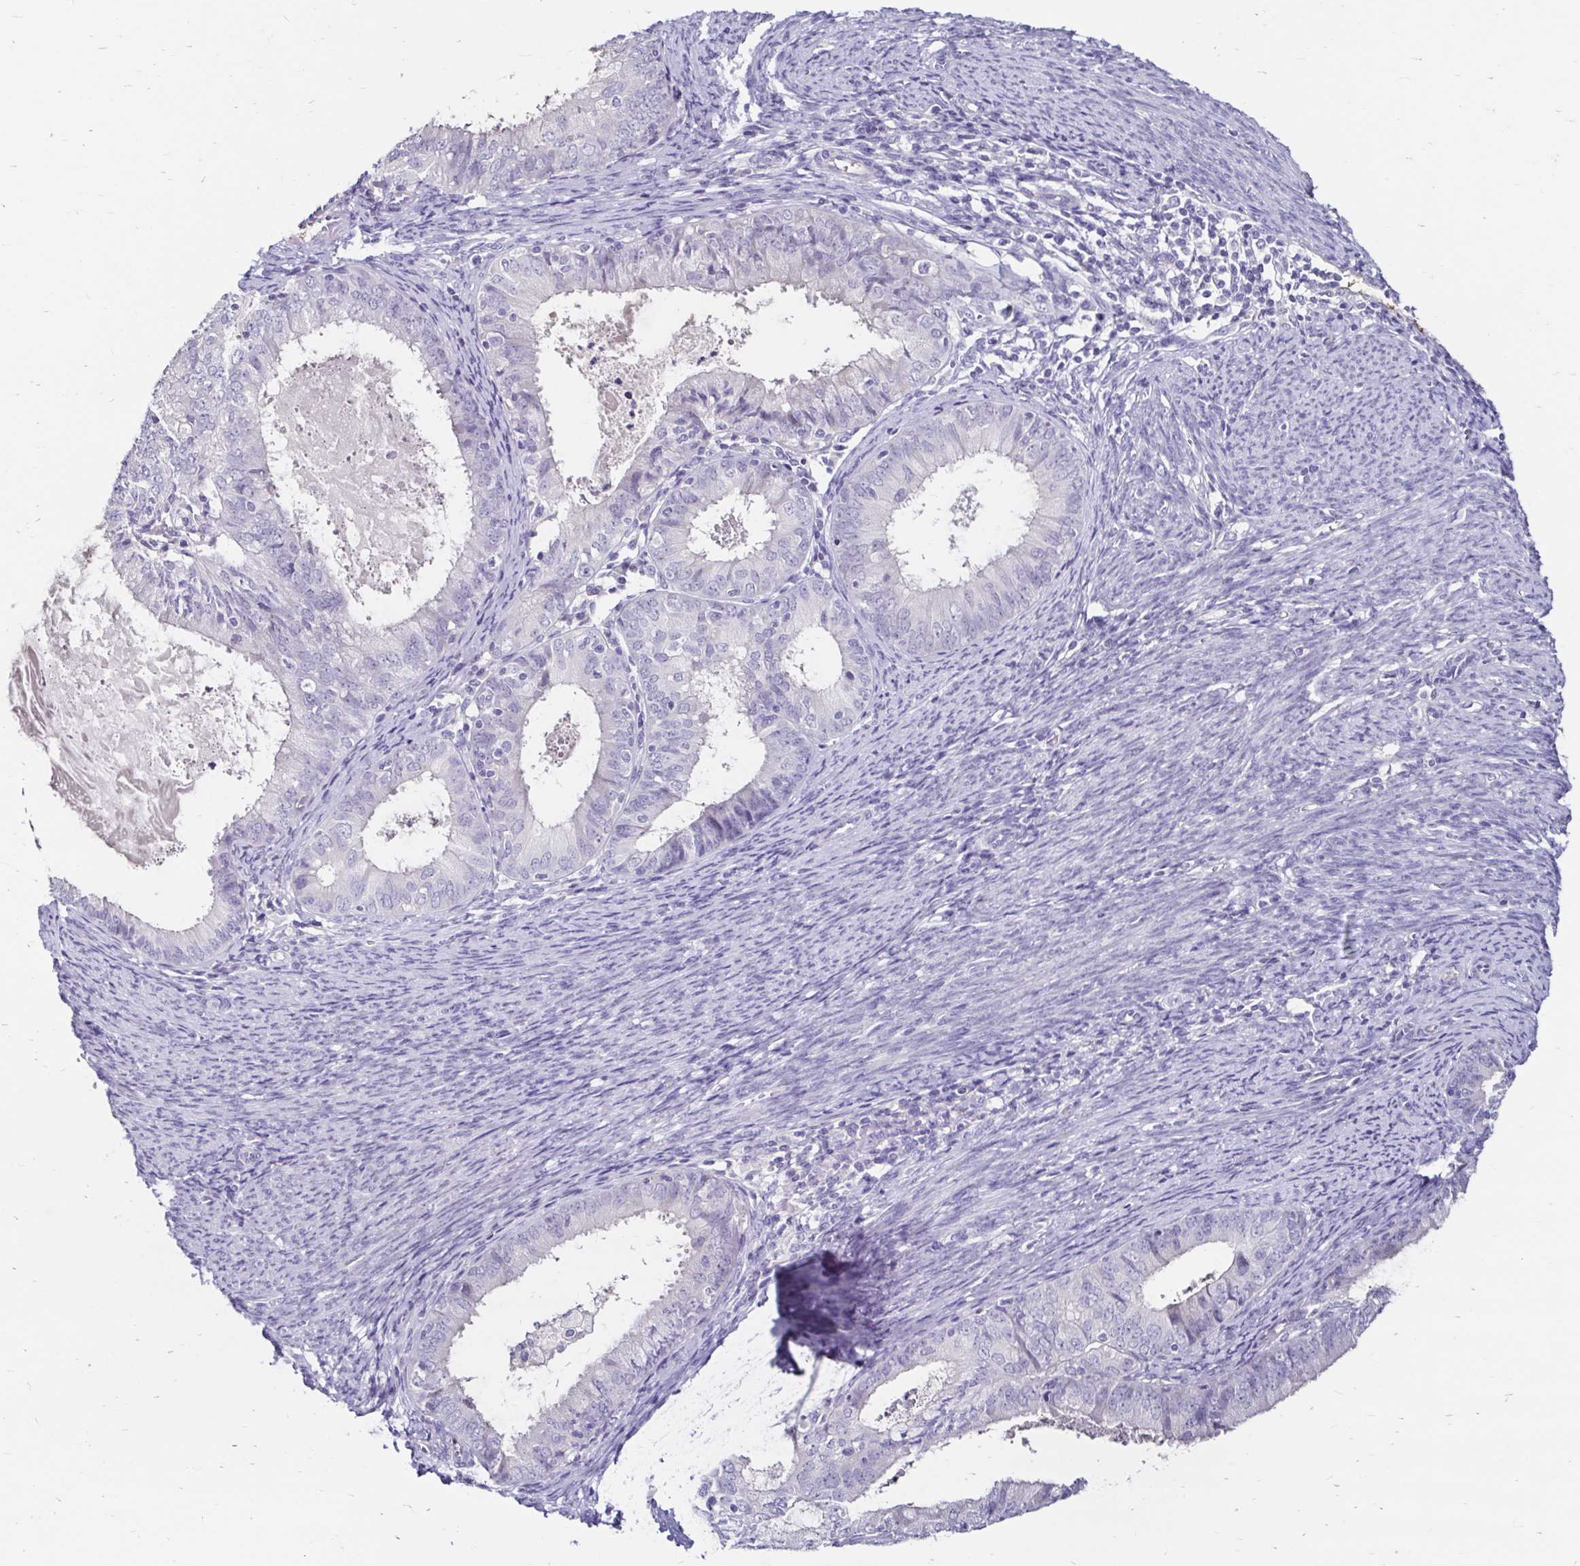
{"staining": {"intensity": "negative", "quantity": "none", "location": "none"}, "tissue": "endometrial cancer", "cell_type": "Tumor cells", "image_type": "cancer", "snomed": [{"axis": "morphology", "description": "Adenocarcinoma, NOS"}, {"axis": "topography", "description": "Endometrium"}], "caption": "Immunohistochemistry (IHC) image of neoplastic tissue: human adenocarcinoma (endometrial) stained with DAB shows no significant protein positivity in tumor cells.", "gene": "SCG3", "patient": {"sex": "female", "age": 57}}